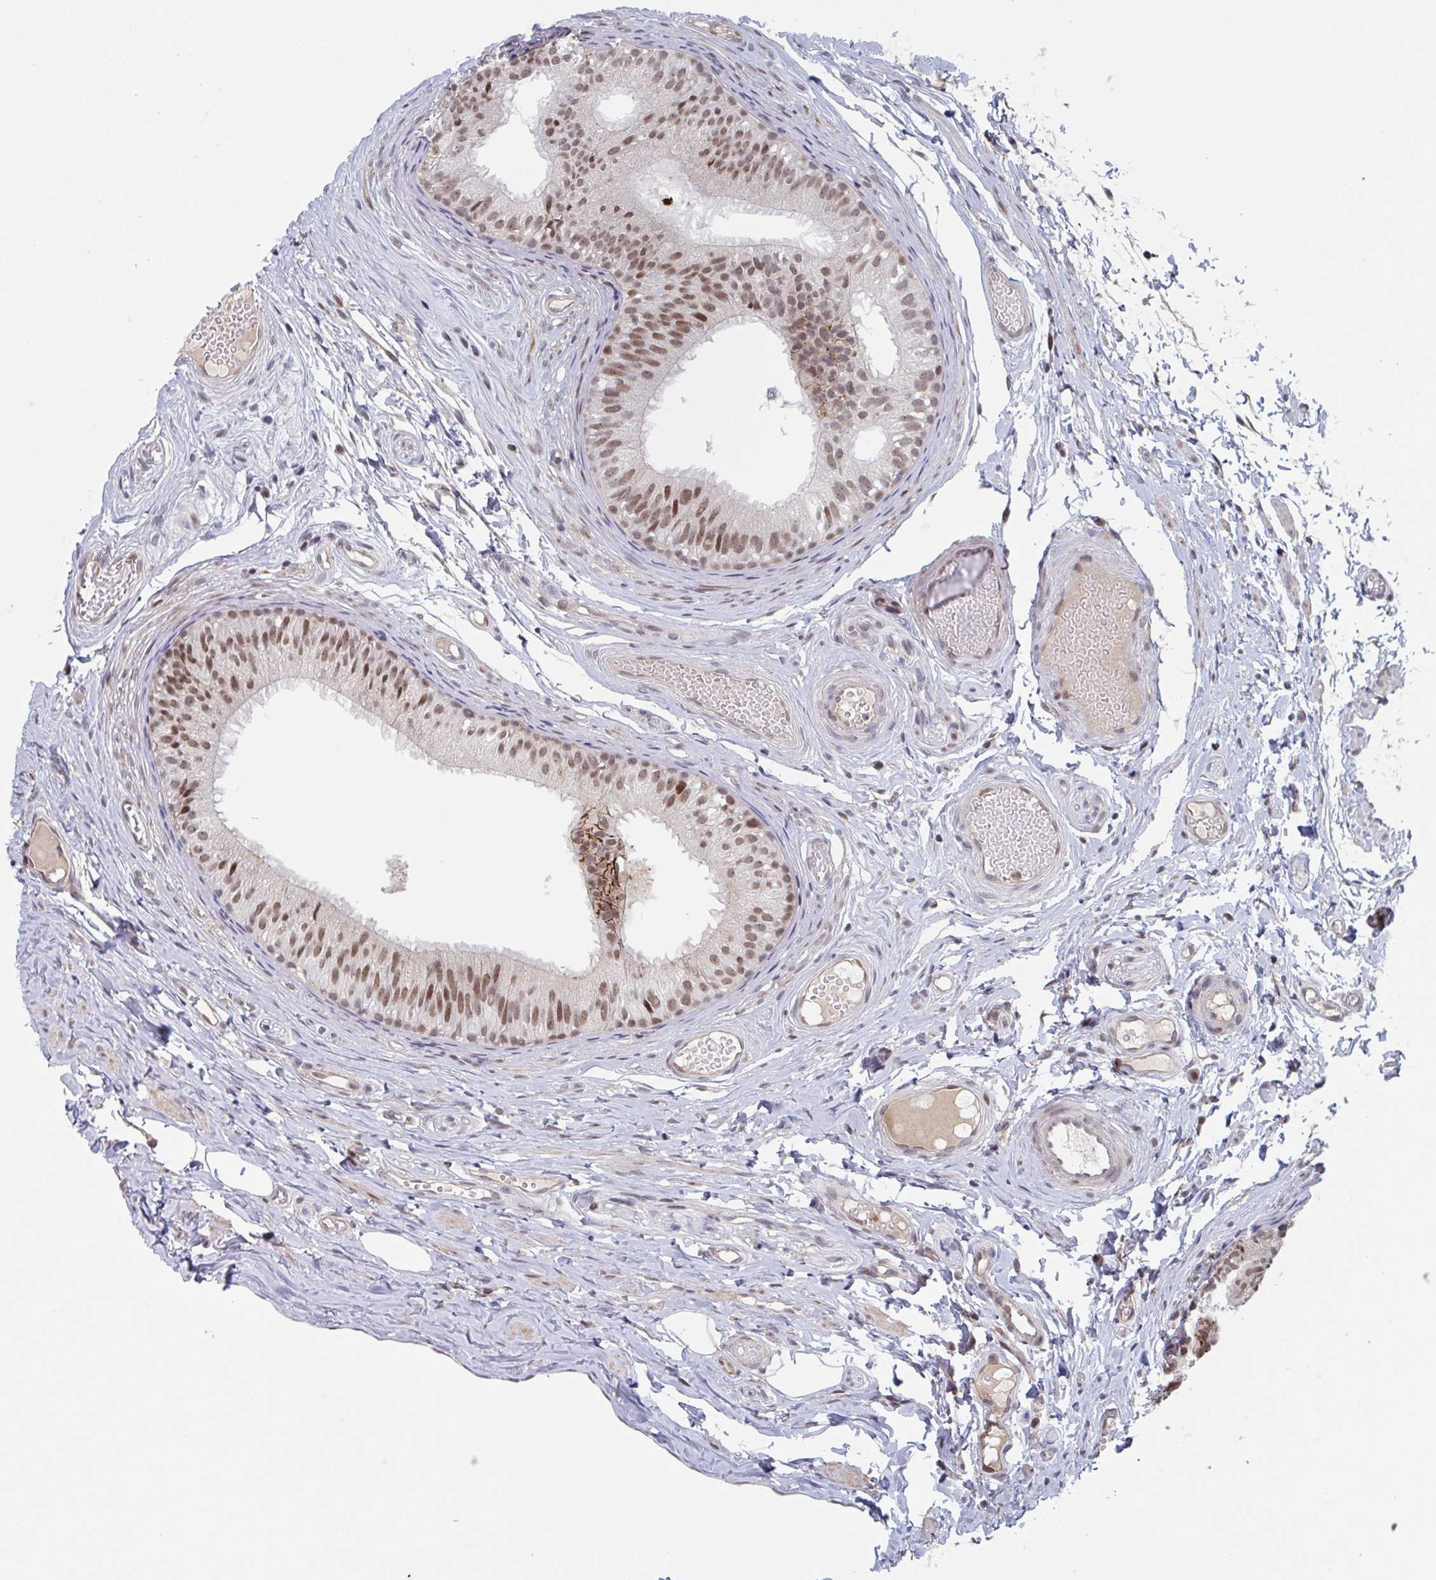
{"staining": {"intensity": "moderate", "quantity": ">75%", "location": "nuclear"}, "tissue": "epididymis", "cell_type": "Glandular cells", "image_type": "normal", "snomed": [{"axis": "morphology", "description": "Normal tissue, NOS"}, {"axis": "morphology", "description": "Seminoma, NOS"}, {"axis": "topography", "description": "Testis"}, {"axis": "topography", "description": "Epididymis"}], "caption": "Immunohistochemistry image of unremarkable epididymis: human epididymis stained using IHC shows medium levels of moderate protein expression localized specifically in the nuclear of glandular cells, appearing as a nuclear brown color.", "gene": "RNF212", "patient": {"sex": "male", "age": 34}}